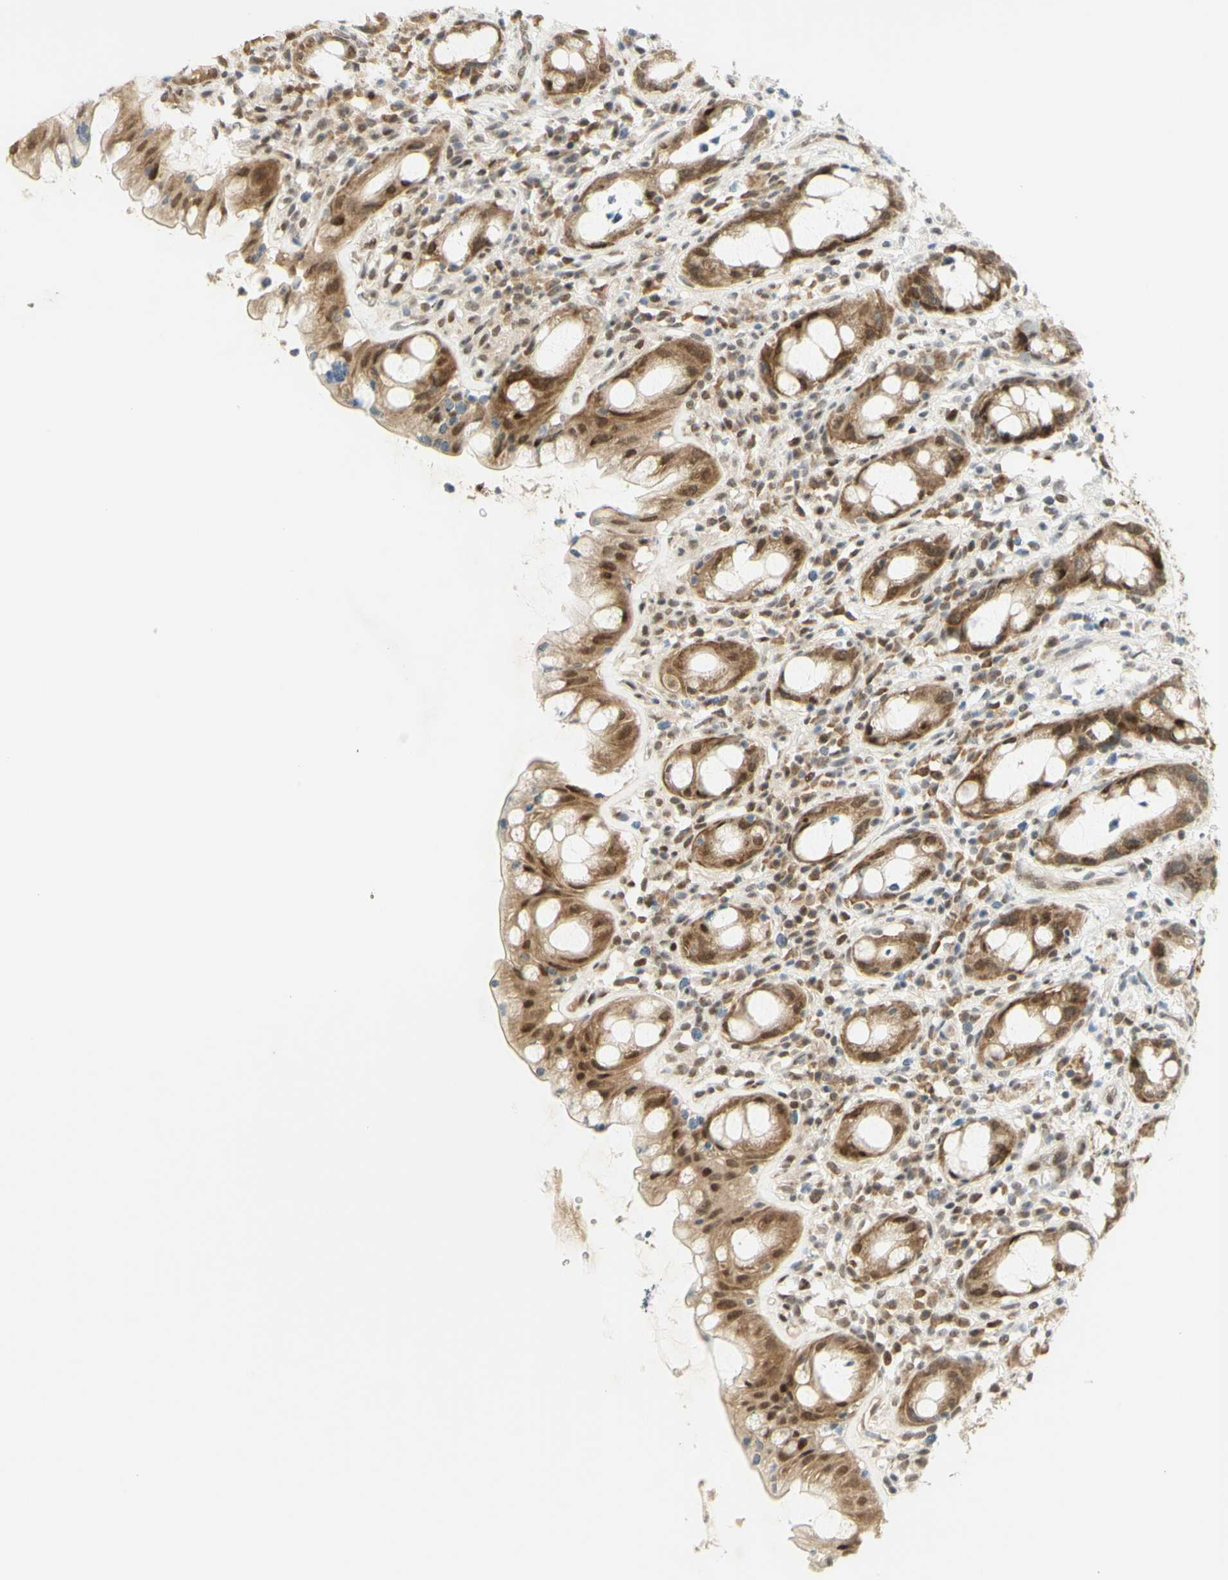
{"staining": {"intensity": "moderate", "quantity": ">75%", "location": "cytoplasmic/membranous,nuclear"}, "tissue": "rectum", "cell_type": "Glandular cells", "image_type": "normal", "snomed": [{"axis": "morphology", "description": "Normal tissue, NOS"}, {"axis": "topography", "description": "Rectum"}], "caption": "A brown stain labels moderate cytoplasmic/membranous,nuclear expression of a protein in glandular cells of benign human rectum. The protein is stained brown, and the nuclei are stained in blue (DAB IHC with brightfield microscopy, high magnification).", "gene": "DDX1", "patient": {"sex": "male", "age": 44}}